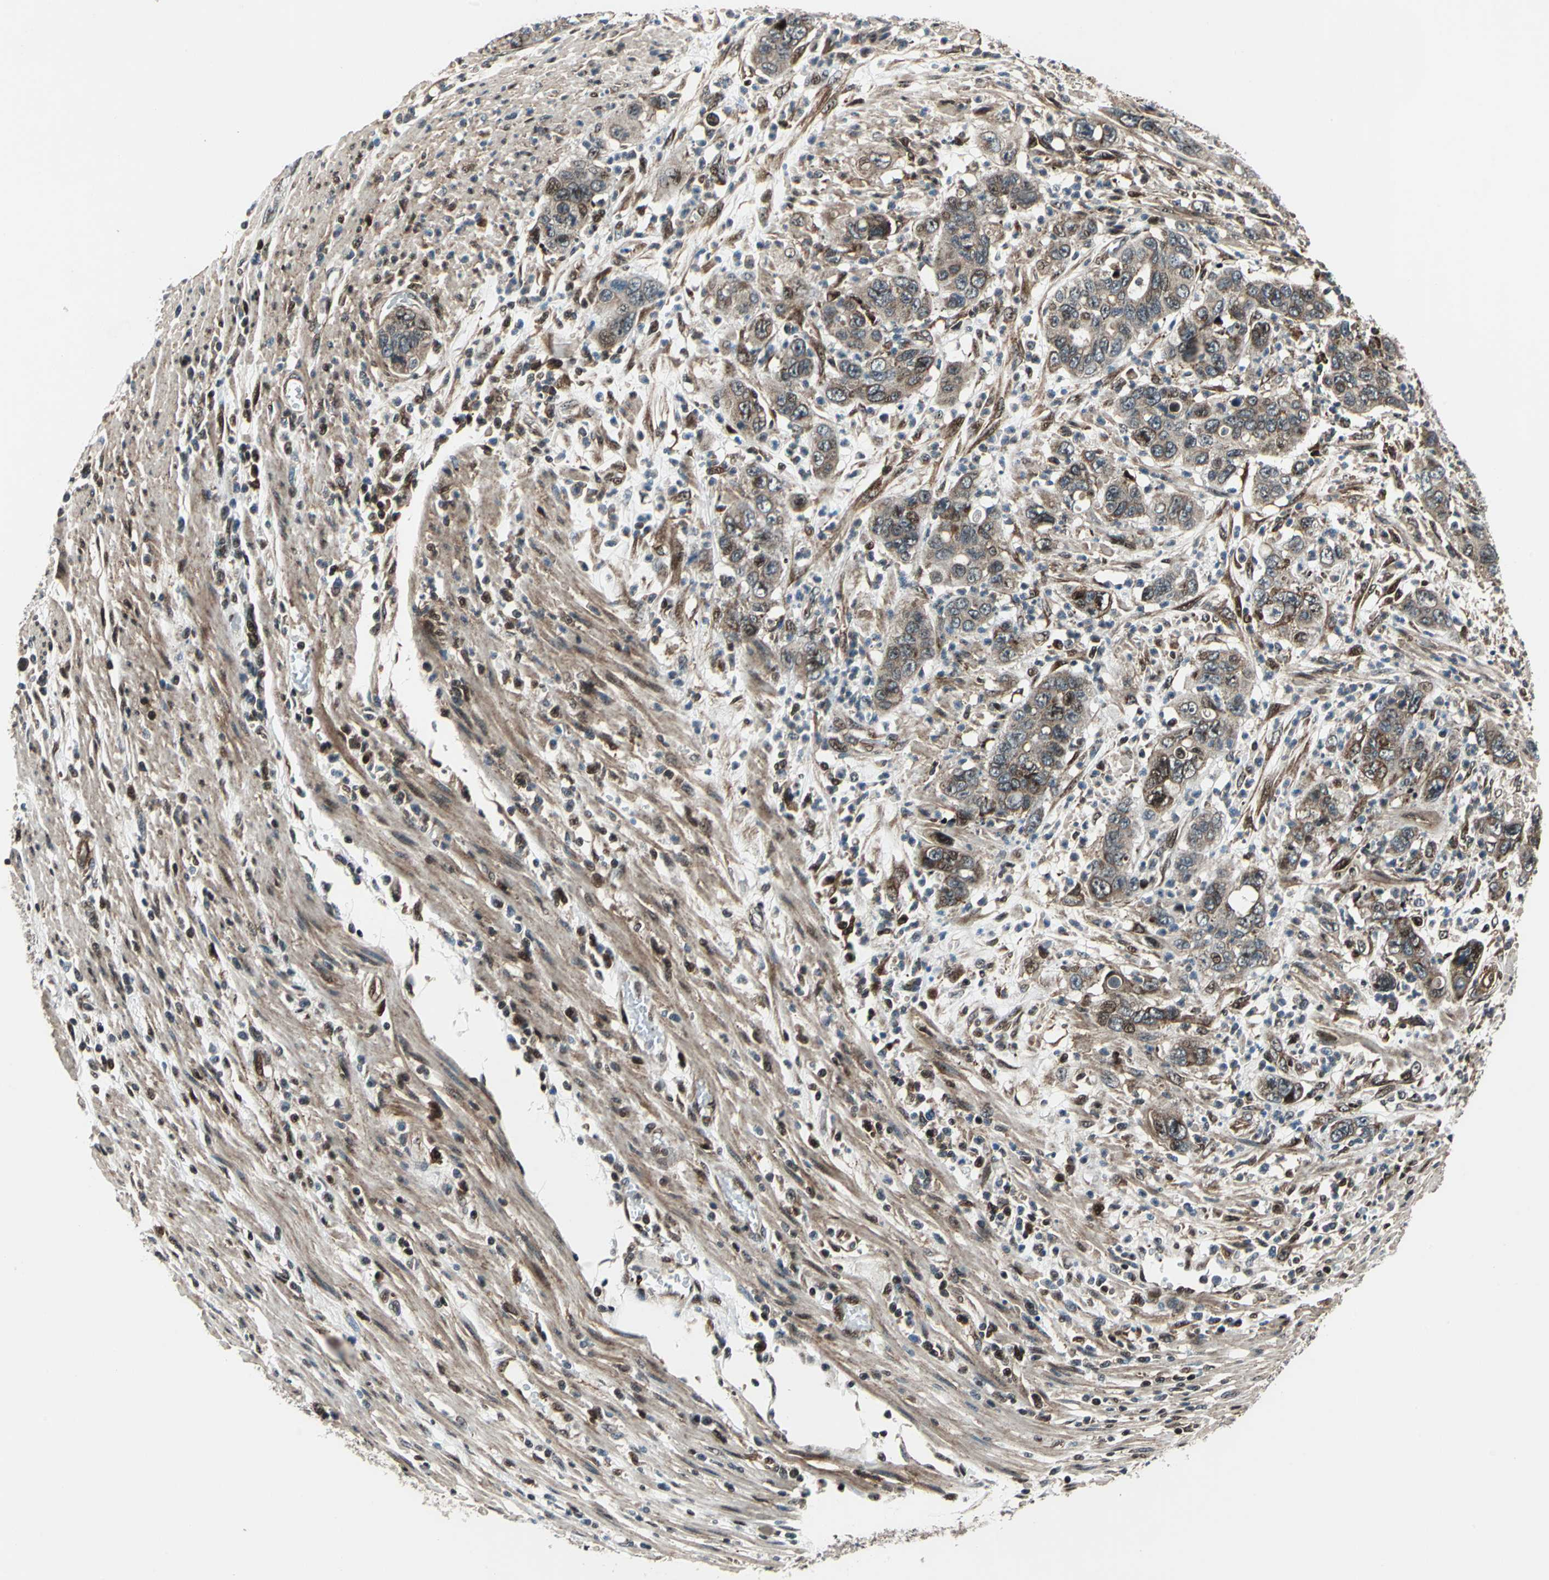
{"staining": {"intensity": "moderate", "quantity": "25%-75%", "location": "cytoplasmic/membranous,nuclear"}, "tissue": "pancreatic cancer", "cell_type": "Tumor cells", "image_type": "cancer", "snomed": [{"axis": "morphology", "description": "Adenocarcinoma, NOS"}, {"axis": "topography", "description": "Pancreas"}], "caption": "This is an image of immunohistochemistry staining of pancreatic adenocarcinoma, which shows moderate expression in the cytoplasmic/membranous and nuclear of tumor cells.", "gene": "AATF", "patient": {"sex": "female", "age": 71}}